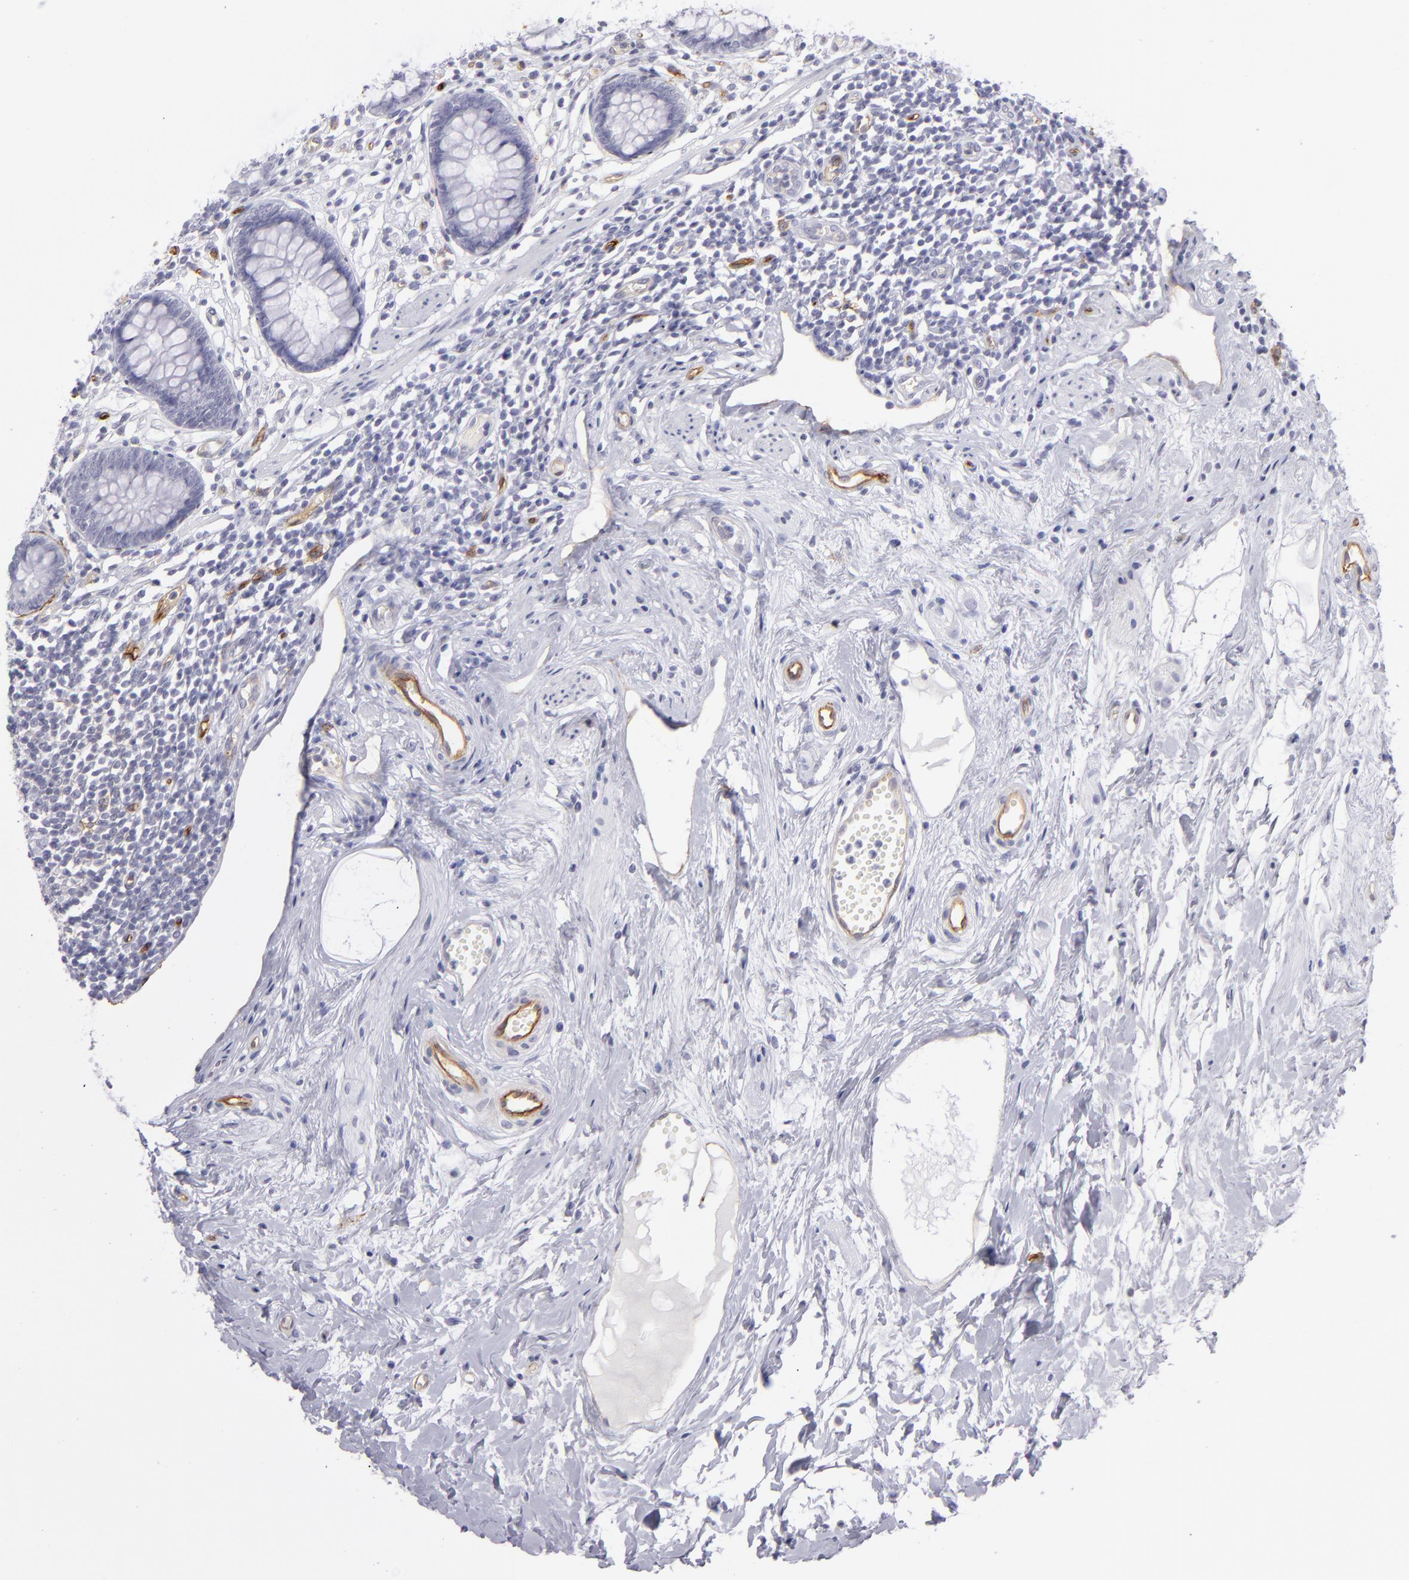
{"staining": {"intensity": "negative", "quantity": "none", "location": "none"}, "tissue": "appendix", "cell_type": "Glandular cells", "image_type": "normal", "snomed": [{"axis": "morphology", "description": "Normal tissue, NOS"}, {"axis": "topography", "description": "Appendix"}], "caption": "Unremarkable appendix was stained to show a protein in brown. There is no significant positivity in glandular cells. (DAB (3,3'-diaminobenzidine) immunohistochemistry visualized using brightfield microscopy, high magnification).", "gene": "THBD", "patient": {"sex": "male", "age": 38}}